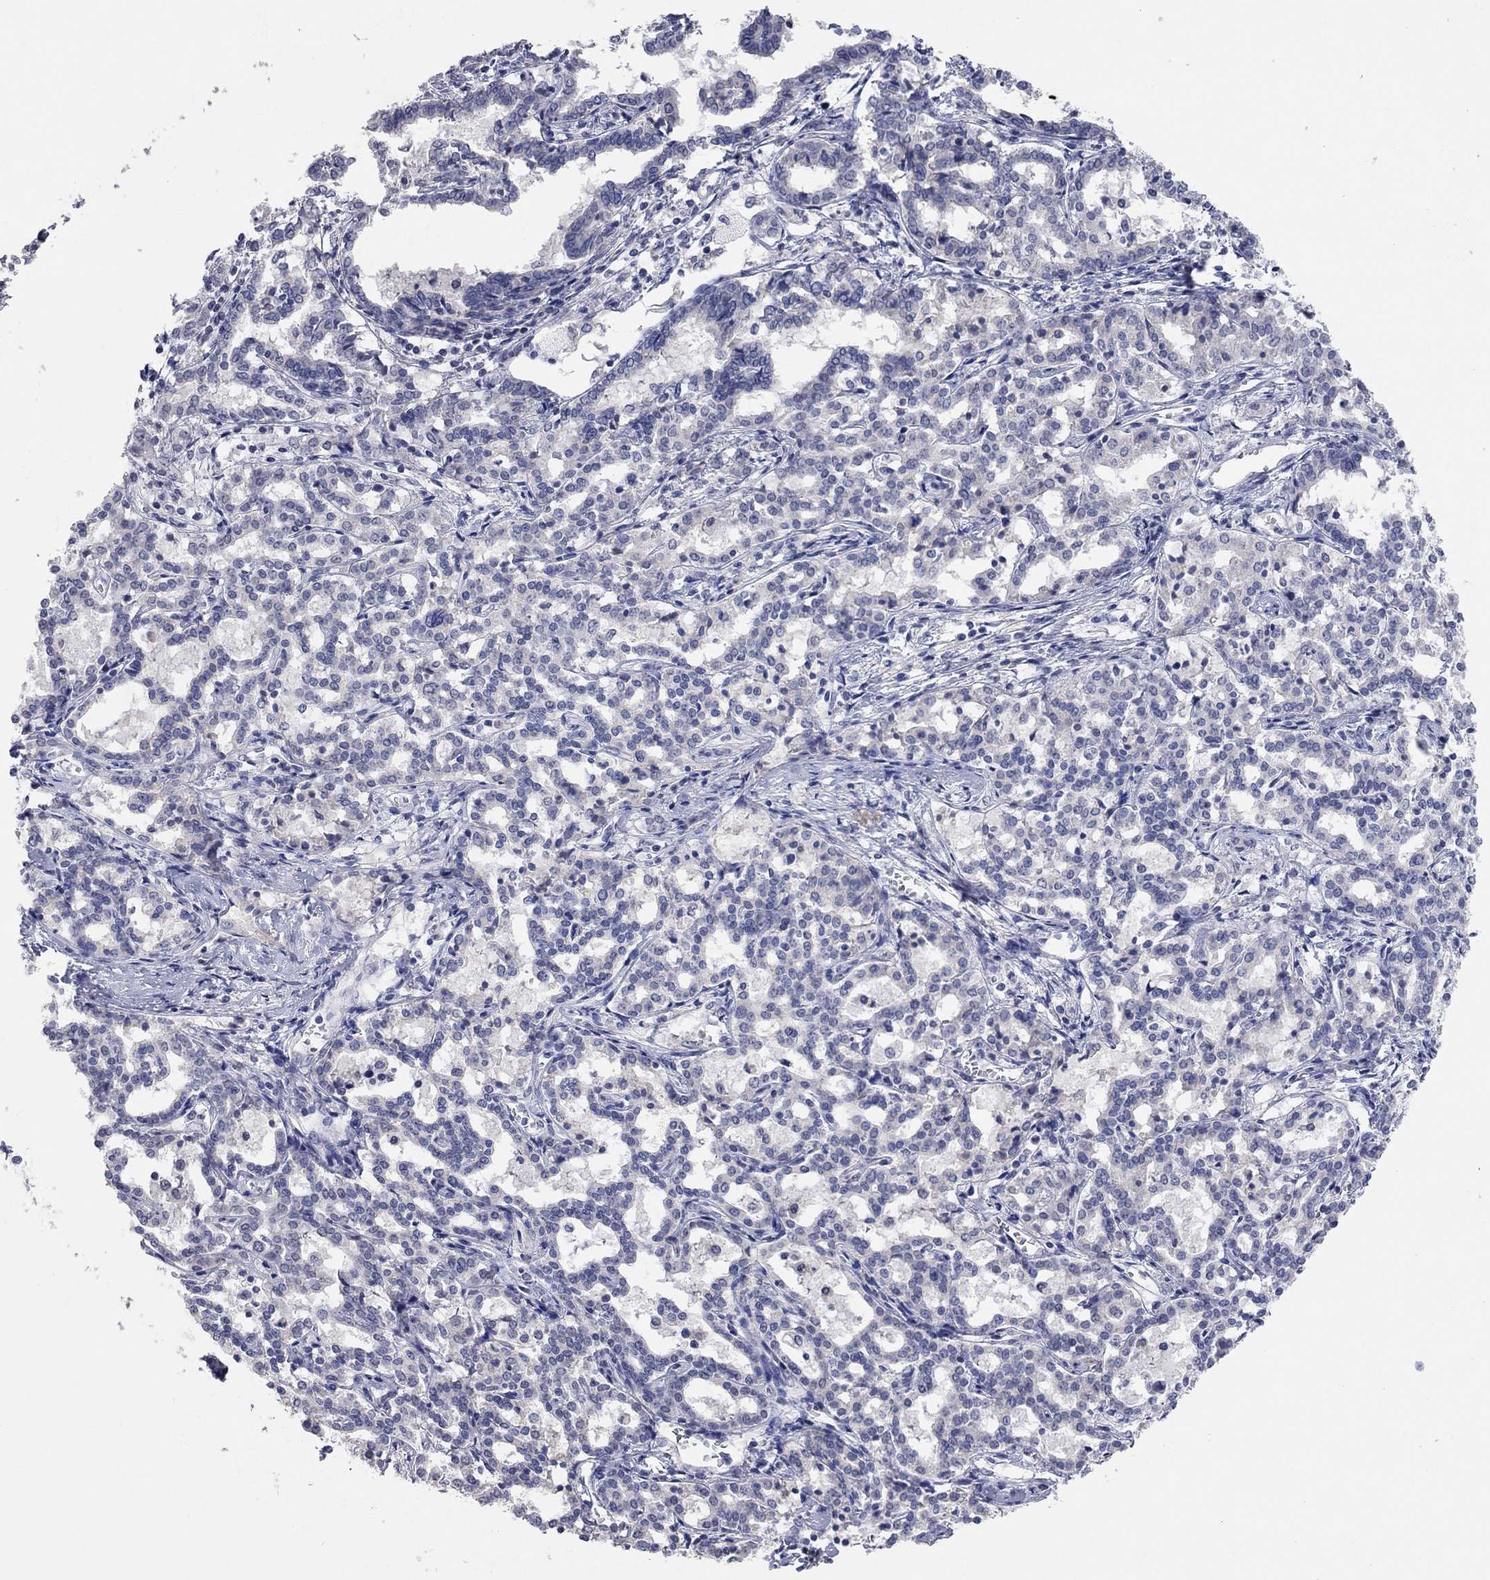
{"staining": {"intensity": "negative", "quantity": "none", "location": "none"}, "tissue": "liver cancer", "cell_type": "Tumor cells", "image_type": "cancer", "snomed": [{"axis": "morphology", "description": "Cholangiocarcinoma"}, {"axis": "topography", "description": "Liver"}], "caption": "A high-resolution micrograph shows immunohistochemistry (IHC) staining of liver cholangiocarcinoma, which shows no significant staining in tumor cells.", "gene": "MMP13", "patient": {"sex": "female", "age": 47}}